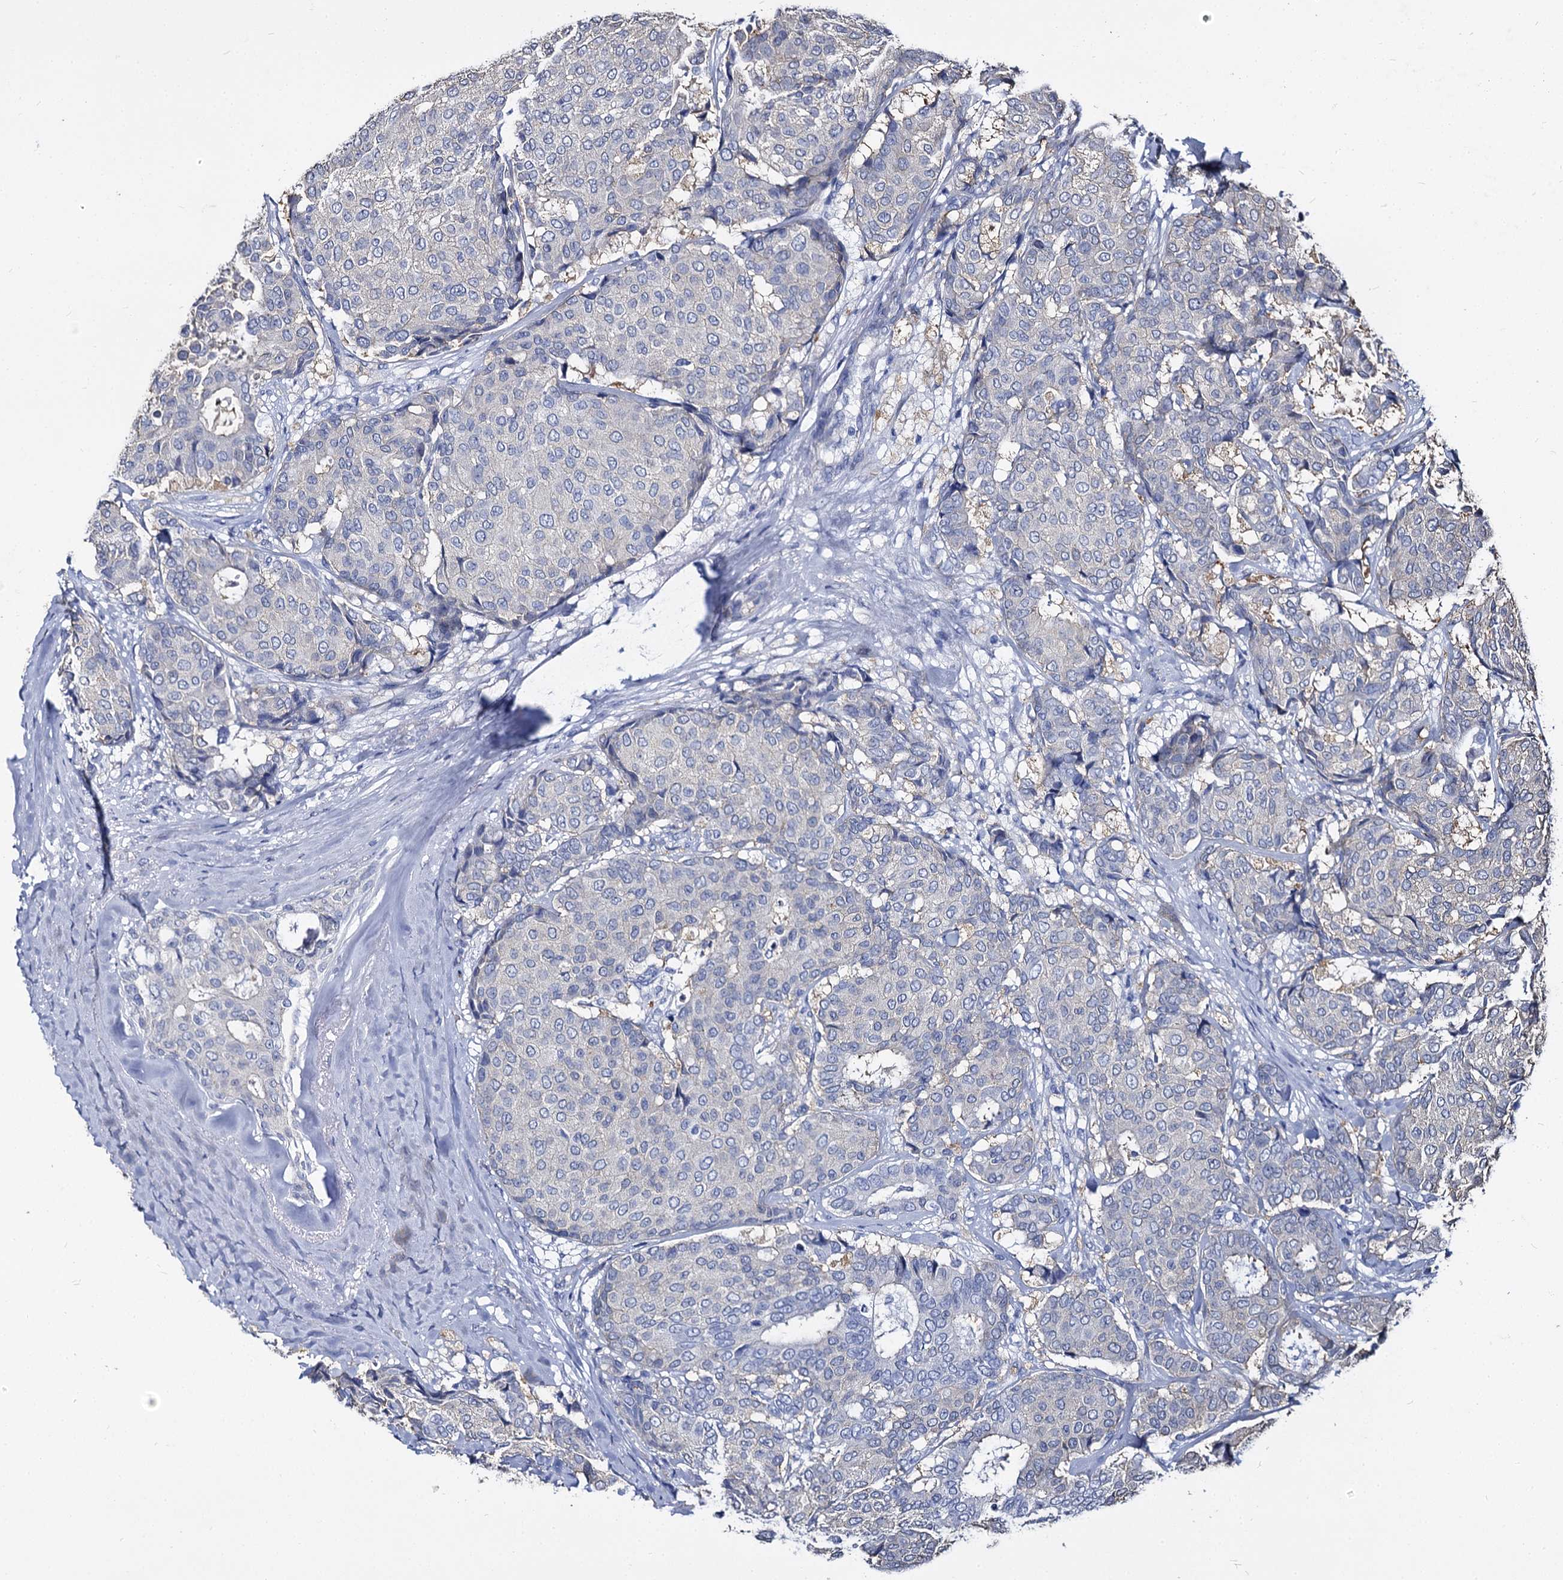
{"staining": {"intensity": "negative", "quantity": "none", "location": "none"}, "tissue": "breast cancer", "cell_type": "Tumor cells", "image_type": "cancer", "snomed": [{"axis": "morphology", "description": "Duct carcinoma"}, {"axis": "topography", "description": "Breast"}], "caption": "IHC image of neoplastic tissue: human breast cancer stained with DAB exhibits no significant protein staining in tumor cells.", "gene": "CBFB", "patient": {"sex": "female", "age": 75}}